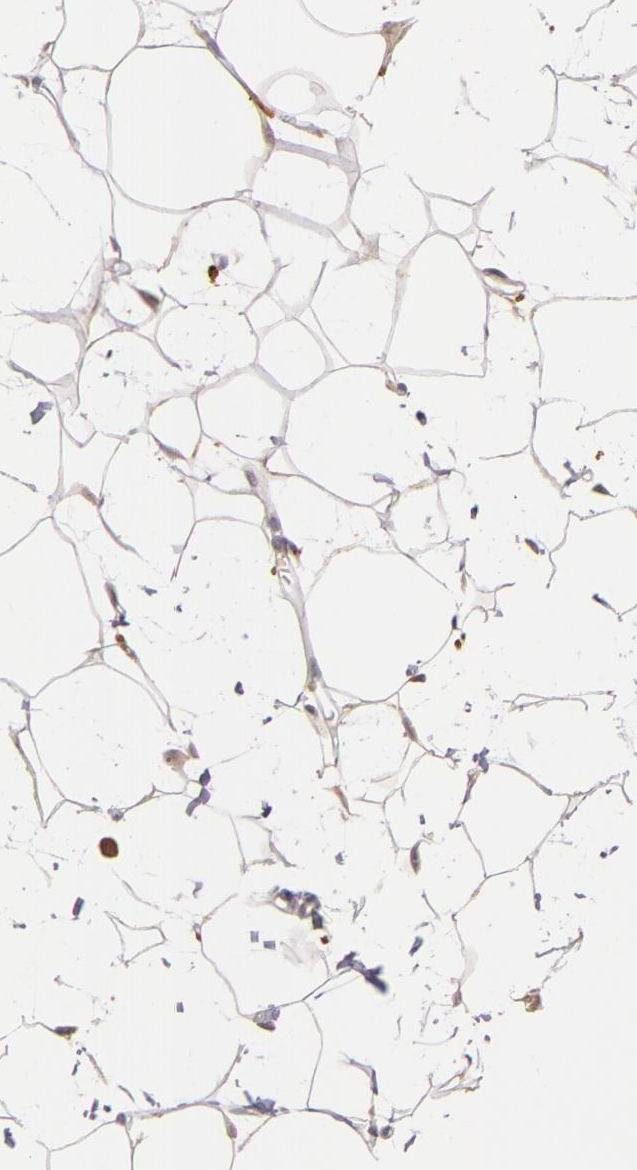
{"staining": {"intensity": "negative", "quantity": "none", "location": "none"}, "tissue": "adipose tissue", "cell_type": "Adipocytes", "image_type": "normal", "snomed": [{"axis": "morphology", "description": "Normal tissue, NOS"}, {"axis": "topography", "description": "Breast"}], "caption": "This is an IHC image of unremarkable human adipose tissue. There is no expression in adipocytes.", "gene": "GNPDA1", "patient": {"sex": "female", "age": 45}}